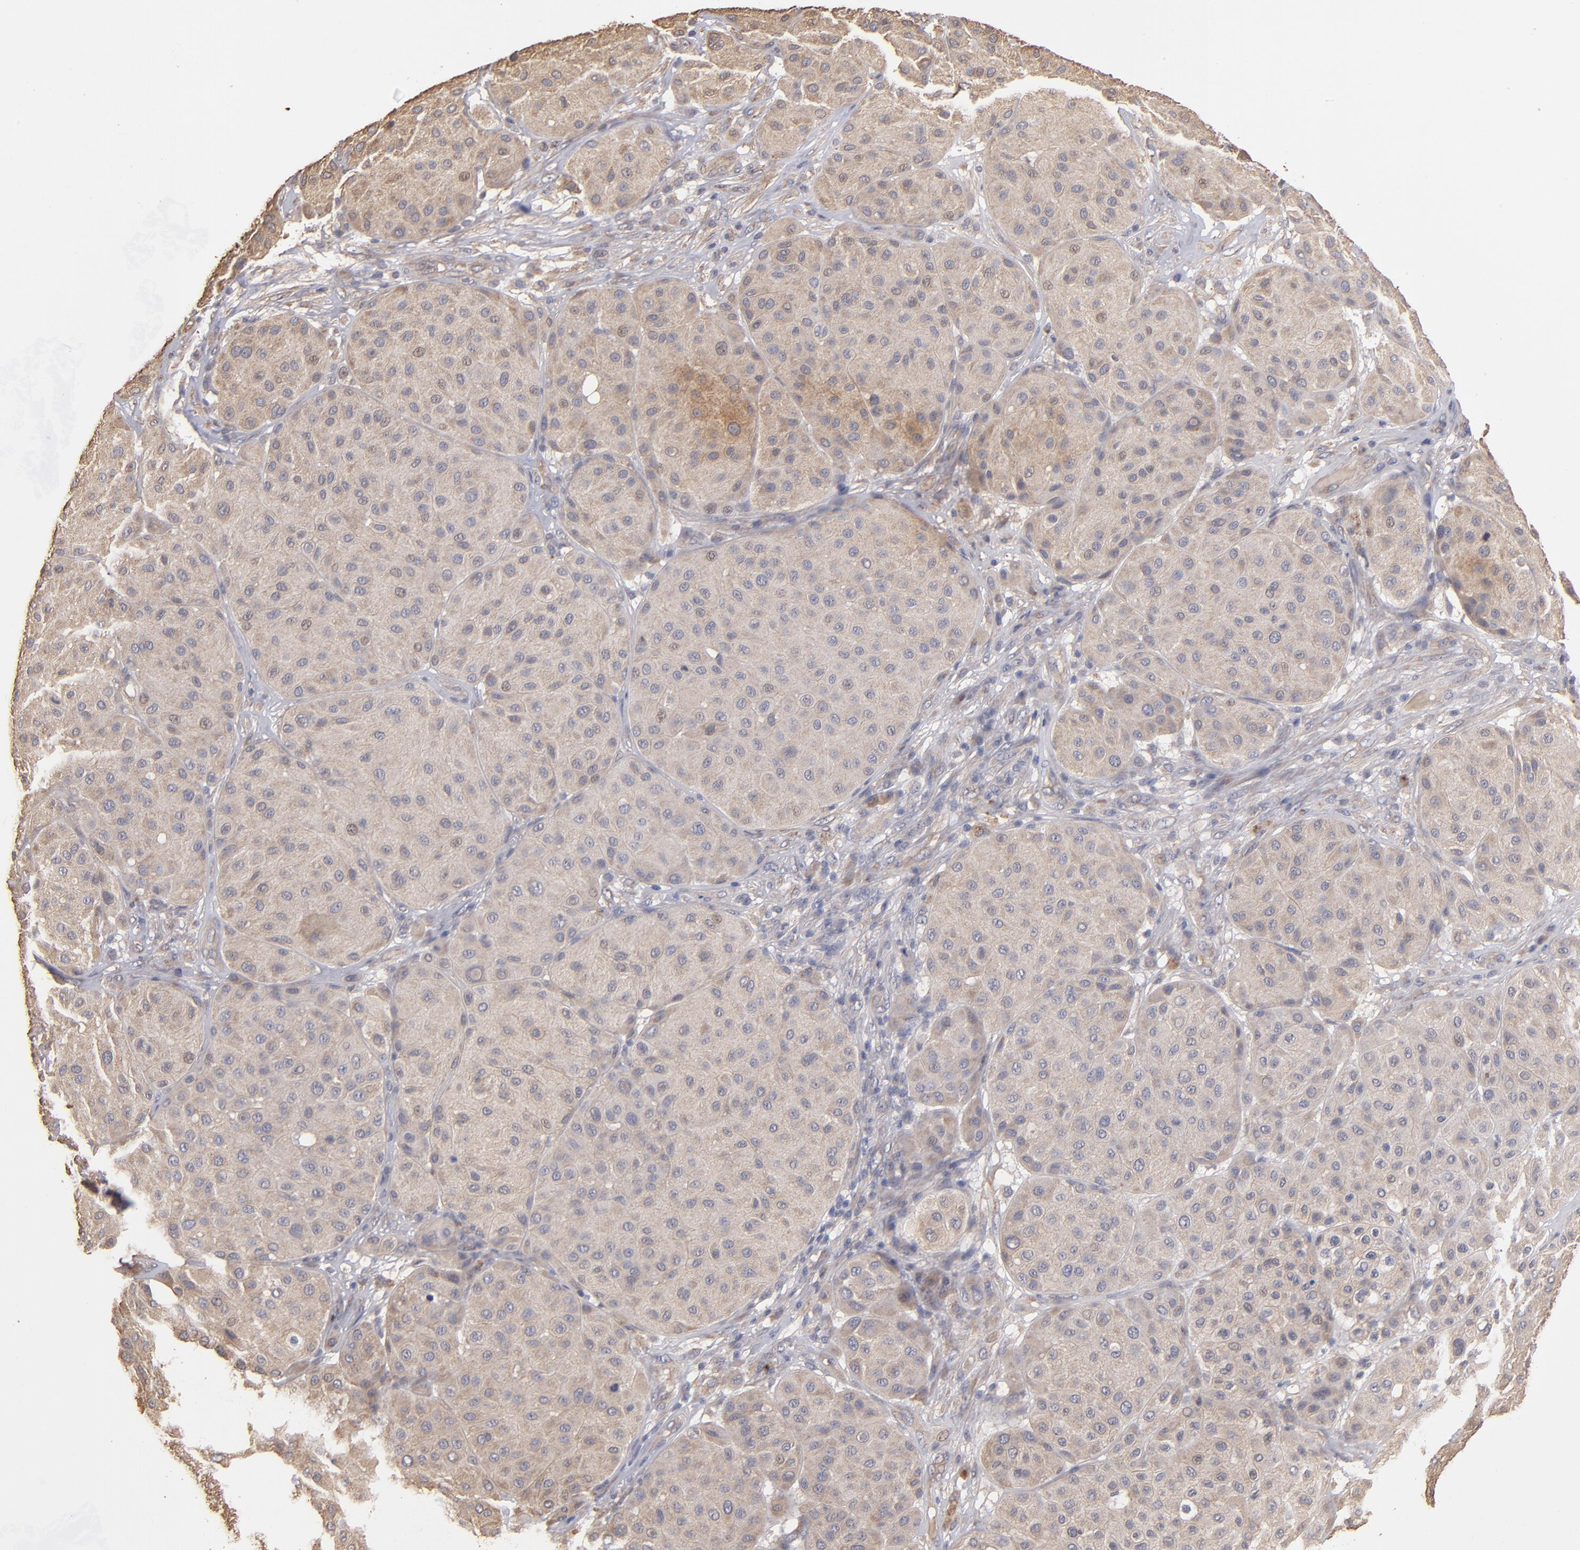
{"staining": {"intensity": "weak", "quantity": ">75%", "location": "cytoplasmic/membranous,nuclear"}, "tissue": "melanoma", "cell_type": "Tumor cells", "image_type": "cancer", "snomed": [{"axis": "morphology", "description": "Normal tissue, NOS"}, {"axis": "morphology", "description": "Malignant melanoma, Metastatic site"}, {"axis": "topography", "description": "Skin"}], "caption": "Malignant melanoma (metastatic site) tissue exhibits weak cytoplasmic/membranous and nuclear staining in about >75% of tumor cells, visualized by immunohistochemistry.", "gene": "DMD", "patient": {"sex": "male", "age": 41}}